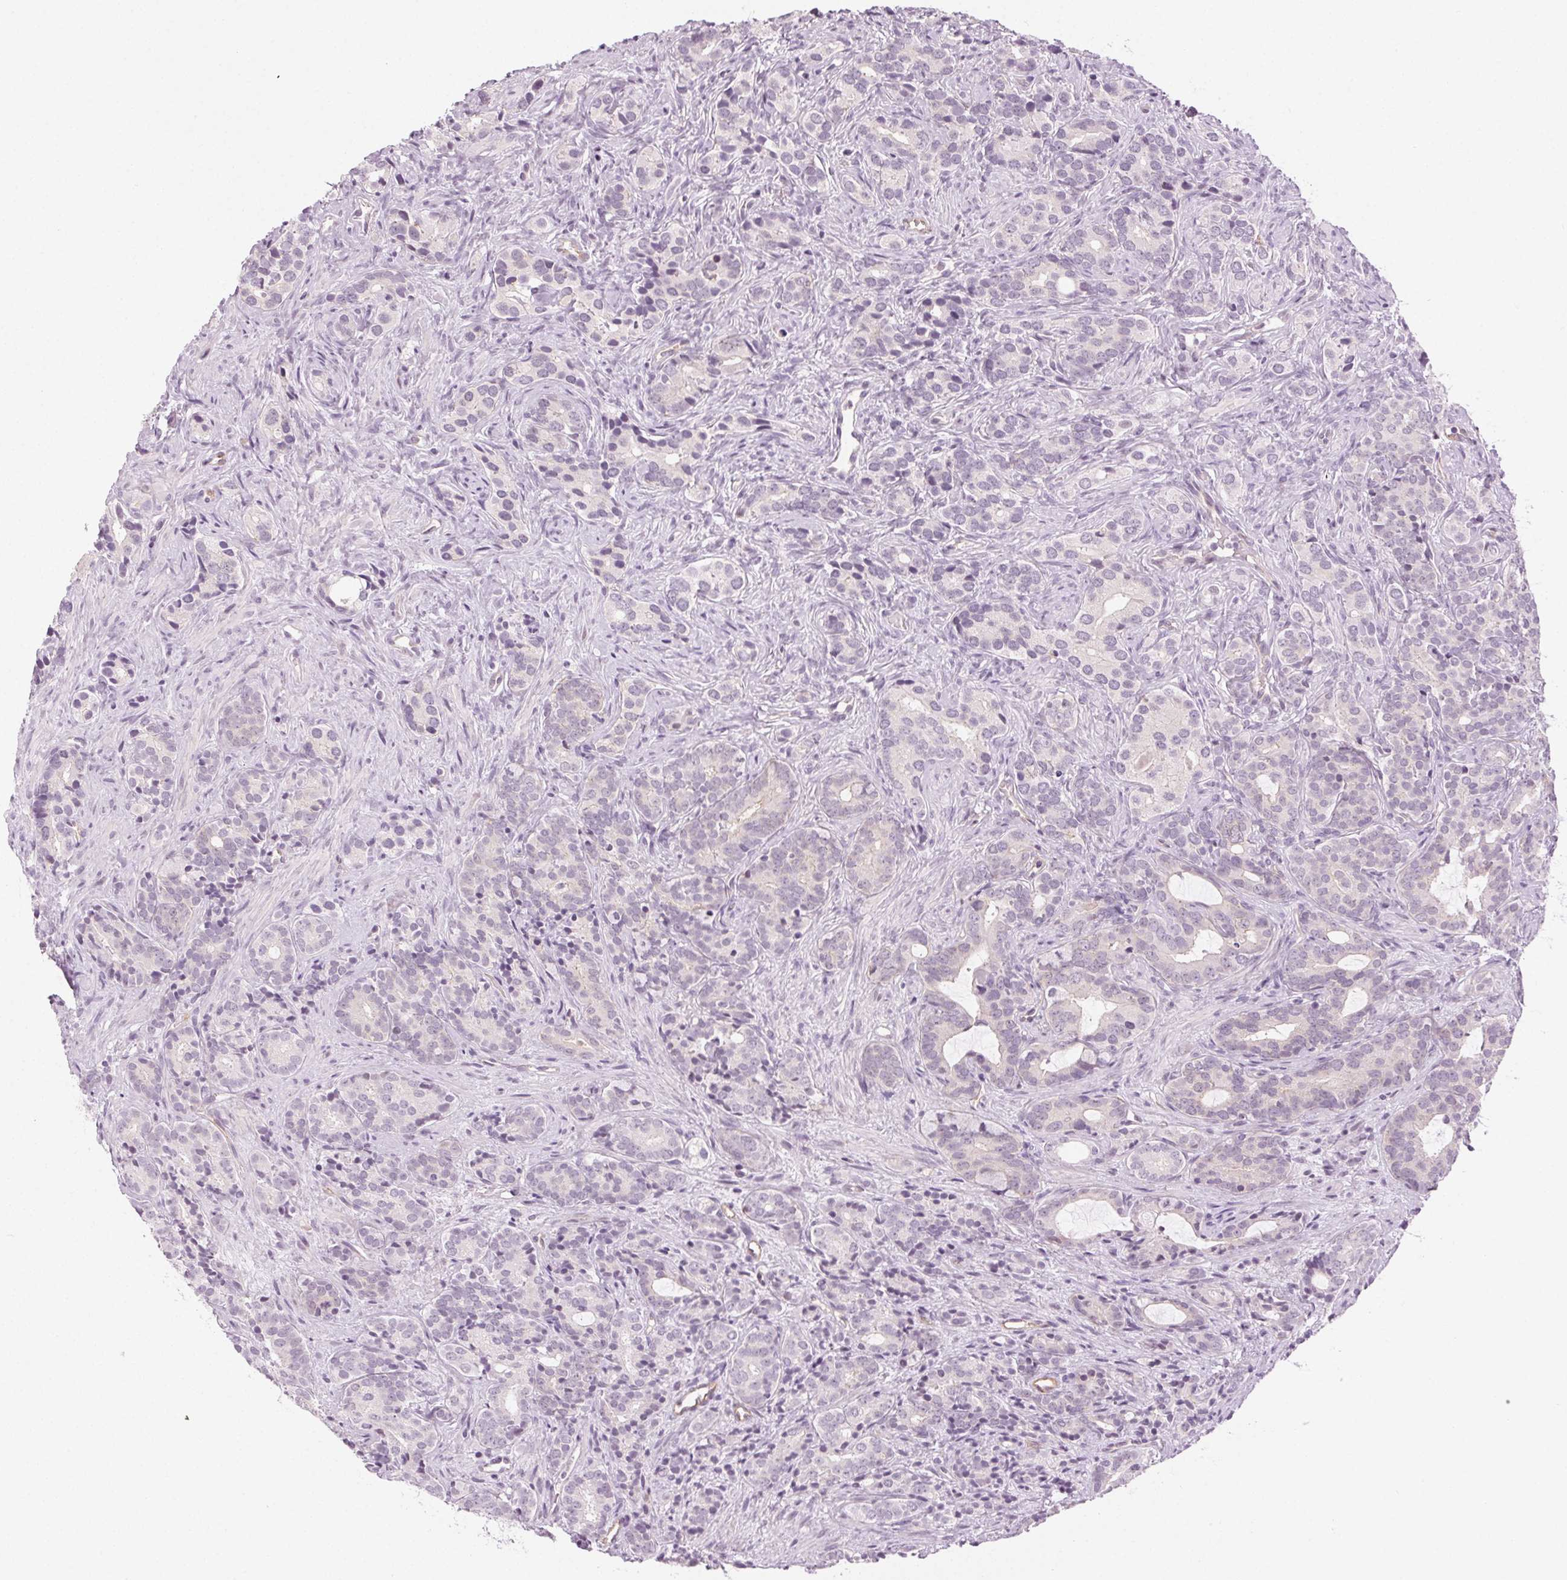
{"staining": {"intensity": "negative", "quantity": "none", "location": "none"}, "tissue": "prostate cancer", "cell_type": "Tumor cells", "image_type": "cancer", "snomed": [{"axis": "morphology", "description": "Adenocarcinoma, High grade"}, {"axis": "topography", "description": "Prostate"}], "caption": "IHC histopathology image of neoplastic tissue: prostate cancer (high-grade adenocarcinoma) stained with DAB exhibits no significant protein expression in tumor cells.", "gene": "AIF1L", "patient": {"sex": "male", "age": 84}}